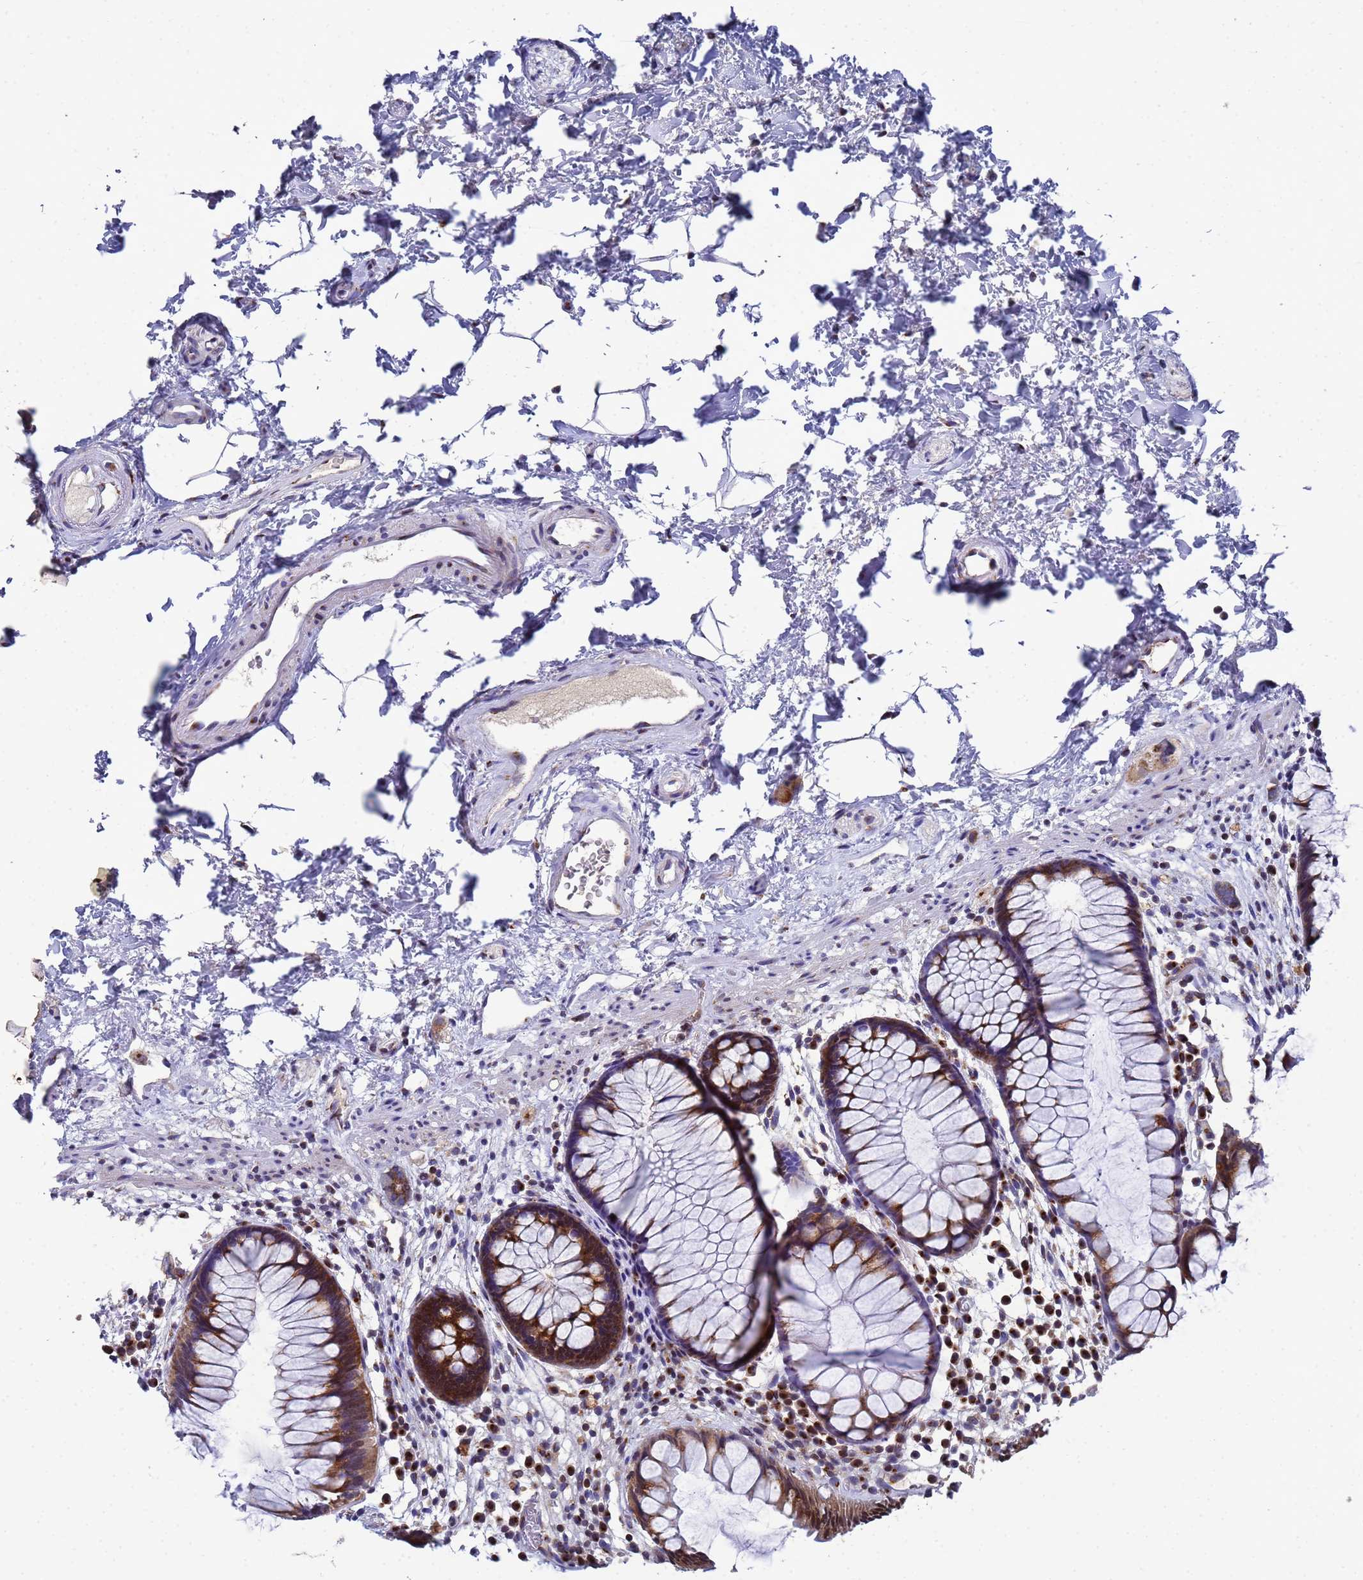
{"staining": {"intensity": "strong", "quantity": ">75%", "location": "cytoplasmic/membranous"}, "tissue": "rectum", "cell_type": "Glandular cells", "image_type": "normal", "snomed": [{"axis": "morphology", "description": "Normal tissue, NOS"}, {"axis": "topography", "description": "Rectum"}], "caption": "The immunohistochemical stain labels strong cytoplasmic/membranous expression in glandular cells of normal rectum.", "gene": "NSUN6", "patient": {"sex": "male", "age": 51}}